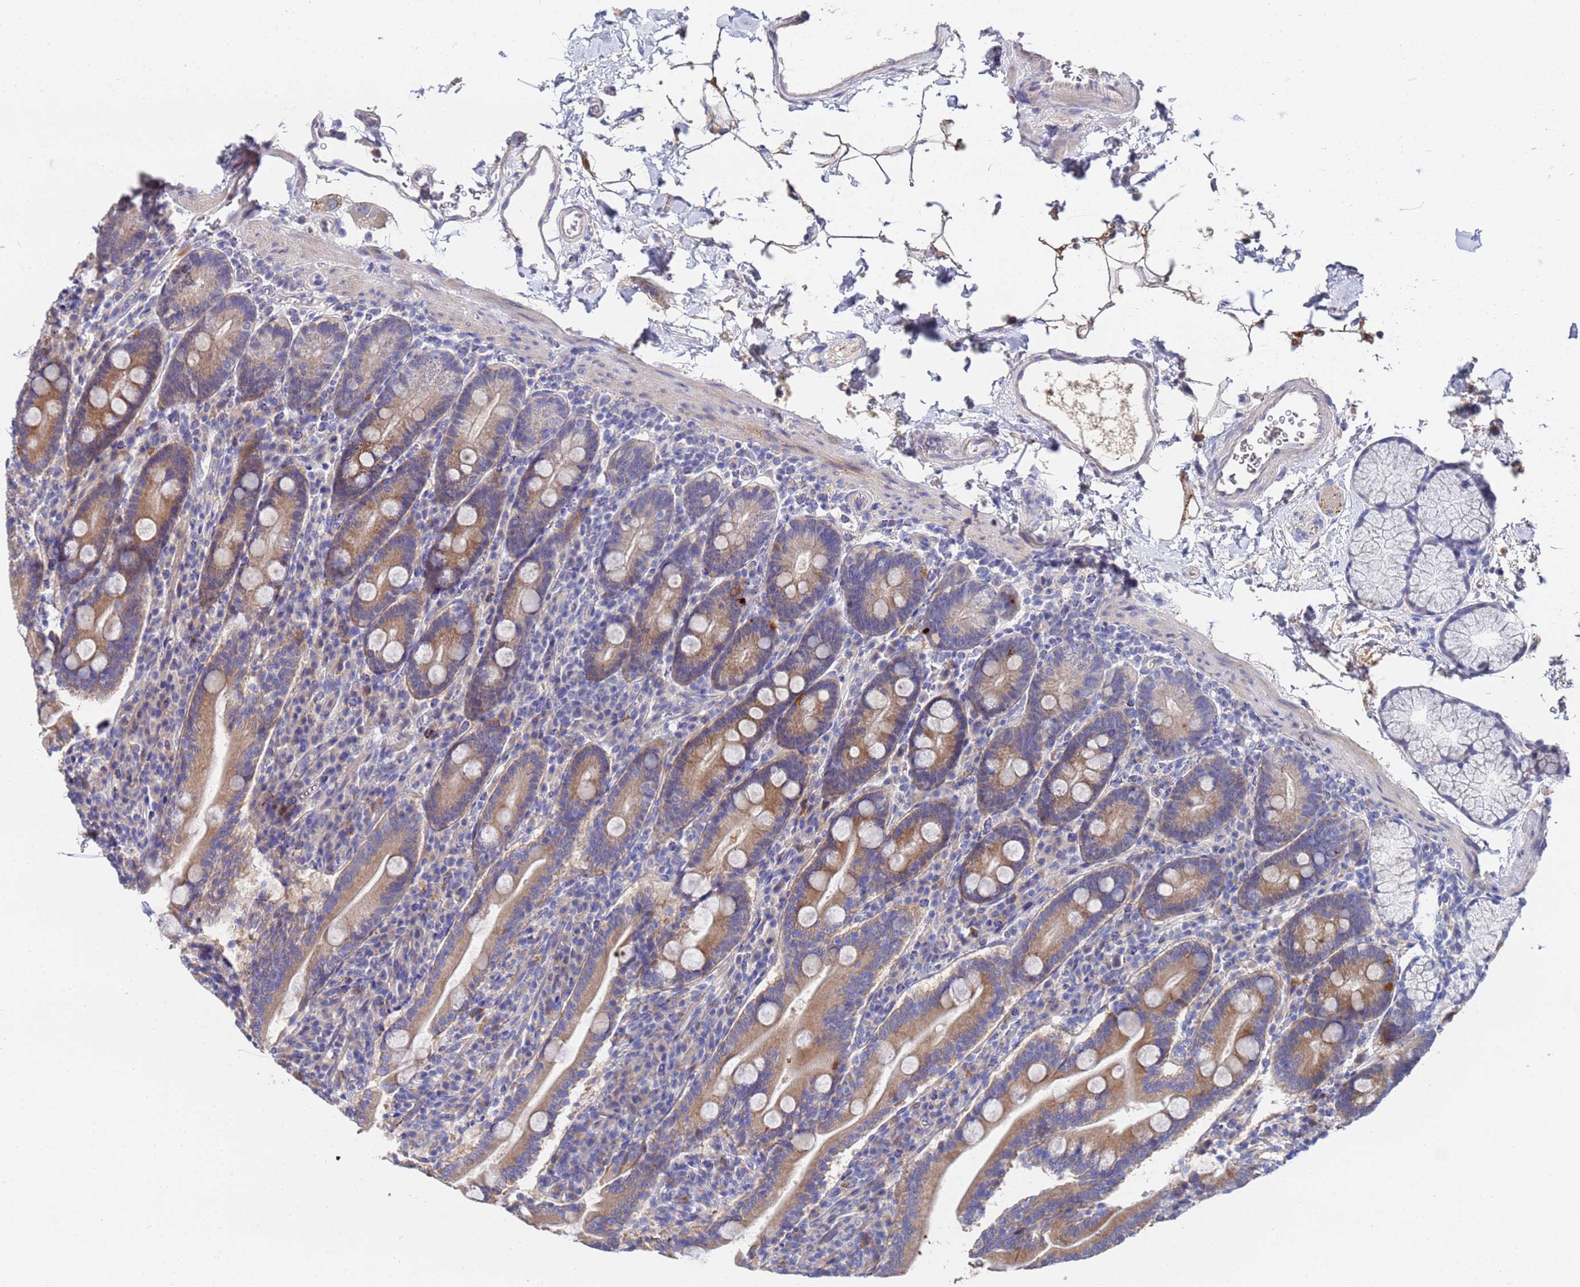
{"staining": {"intensity": "moderate", "quantity": ">75%", "location": "cytoplasmic/membranous"}, "tissue": "duodenum", "cell_type": "Glandular cells", "image_type": "normal", "snomed": [{"axis": "morphology", "description": "Normal tissue, NOS"}, {"axis": "topography", "description": "Duodenum"}], "caption": "This micrograph reveals benign duodenum stained with immunohistochemistry (IHC) to label a protein in brown. The cytoplasmic/membranous of glandular cells show moderate positivity for the protein. Nuclei are counter-stained blue.", "gene": "TCP10L", "patient": {"sex": "male", "age": 35}}